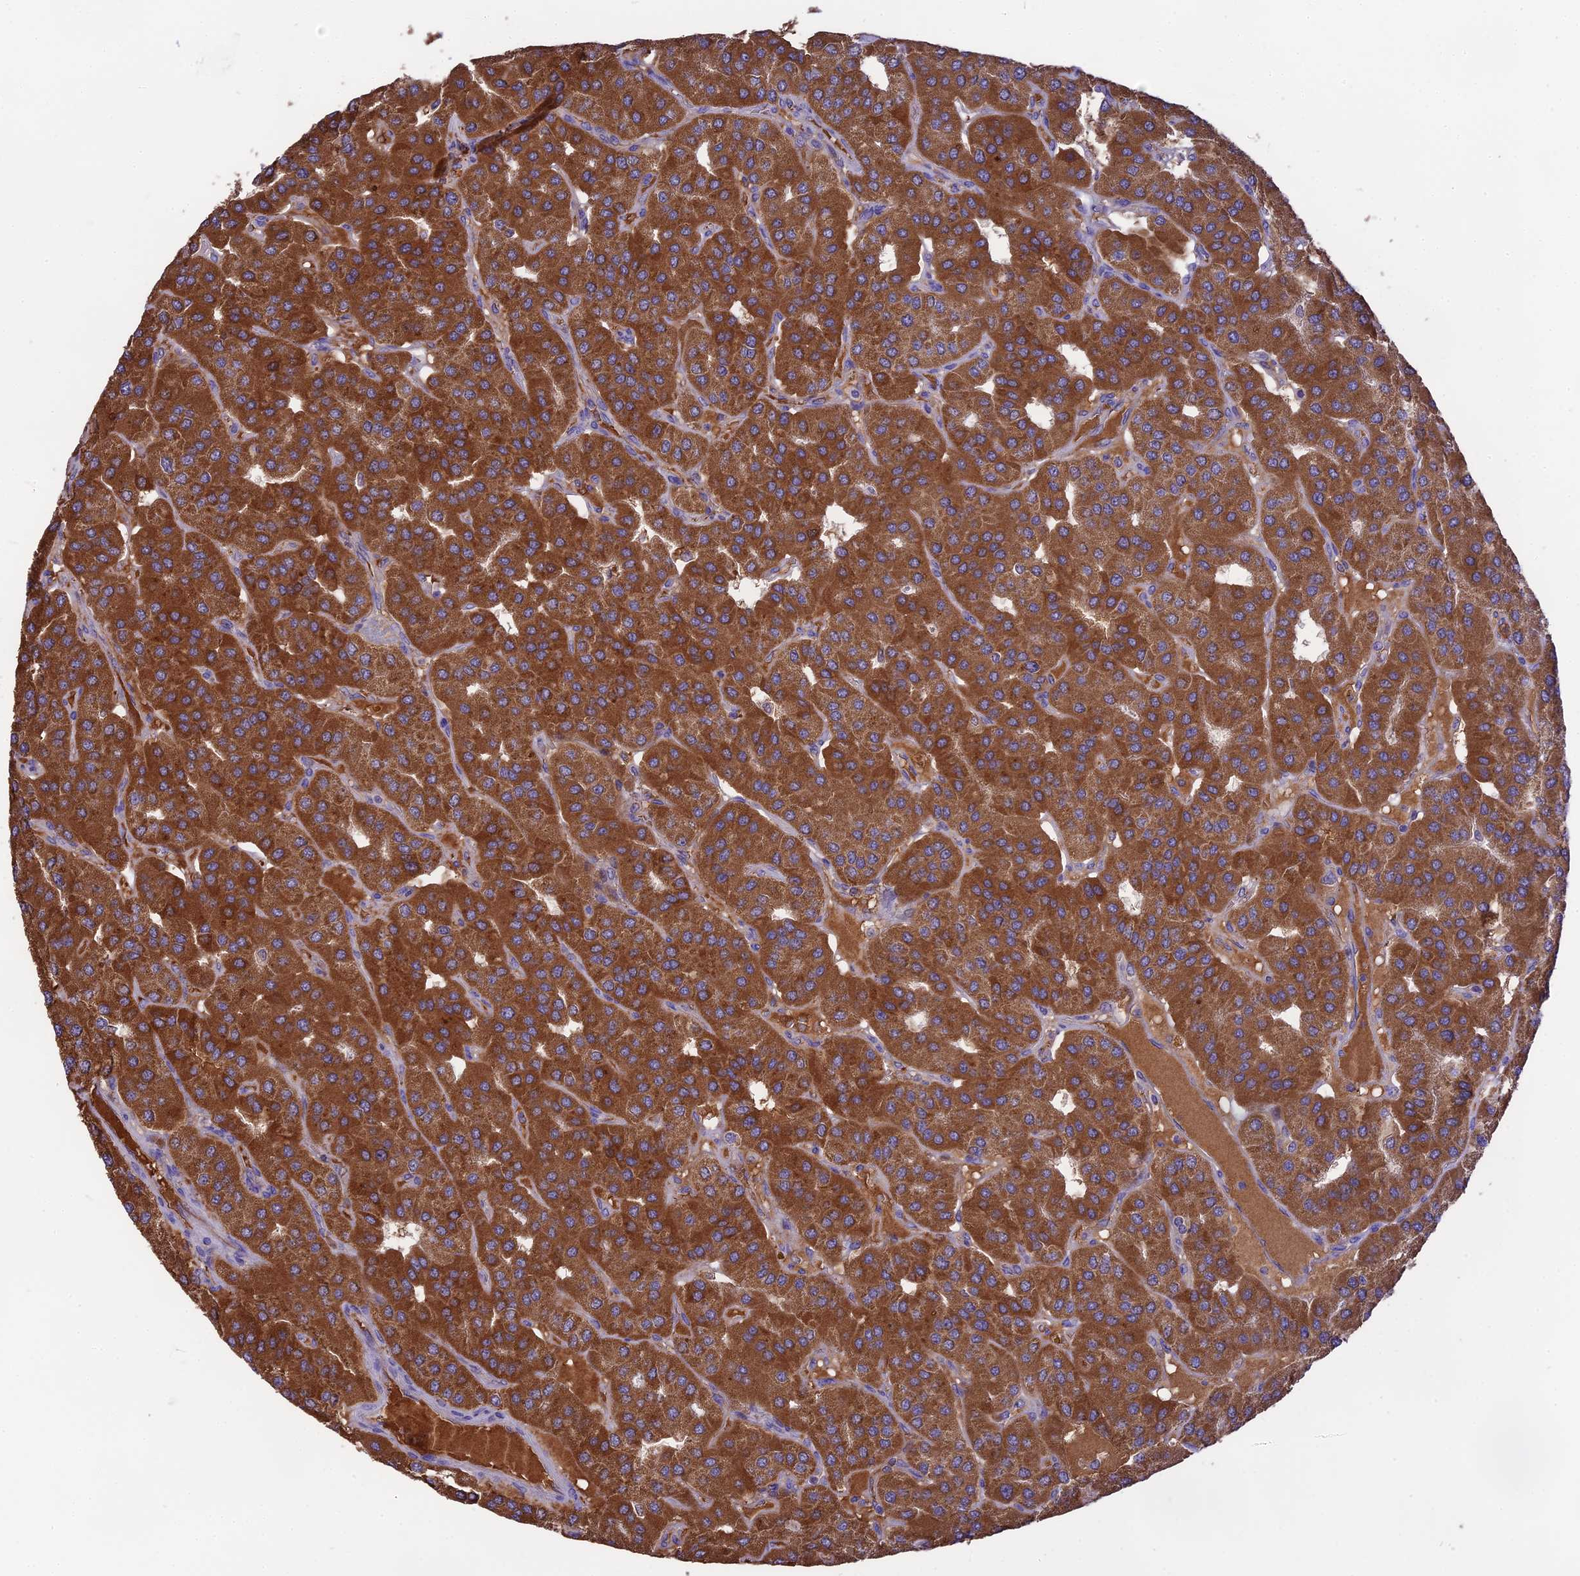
{"staining": {"intensity": "strong", "quantity": ">75%", "location": "cytoplasmic/membranous"}, "tissue": "parathyroid gland", "cell_type": "Glandular cells", "image_type": "normal", "snomed": [{"axis": "morphology", "description": "Normal tissue, NOS"}, {"axis": "morphology", "description": "Adenoma, NOS"}, {"axis": "topography", "description": "Parathyroid gland"}], "caption": "Immunohistochemical staining of normal parathyroid gland shows high levels of strong cytoplasmic/membranous staining in approximately >75% of glandular cells.", "gene": "NUDT8", "patient": {"sex": "female", "age": 86}}